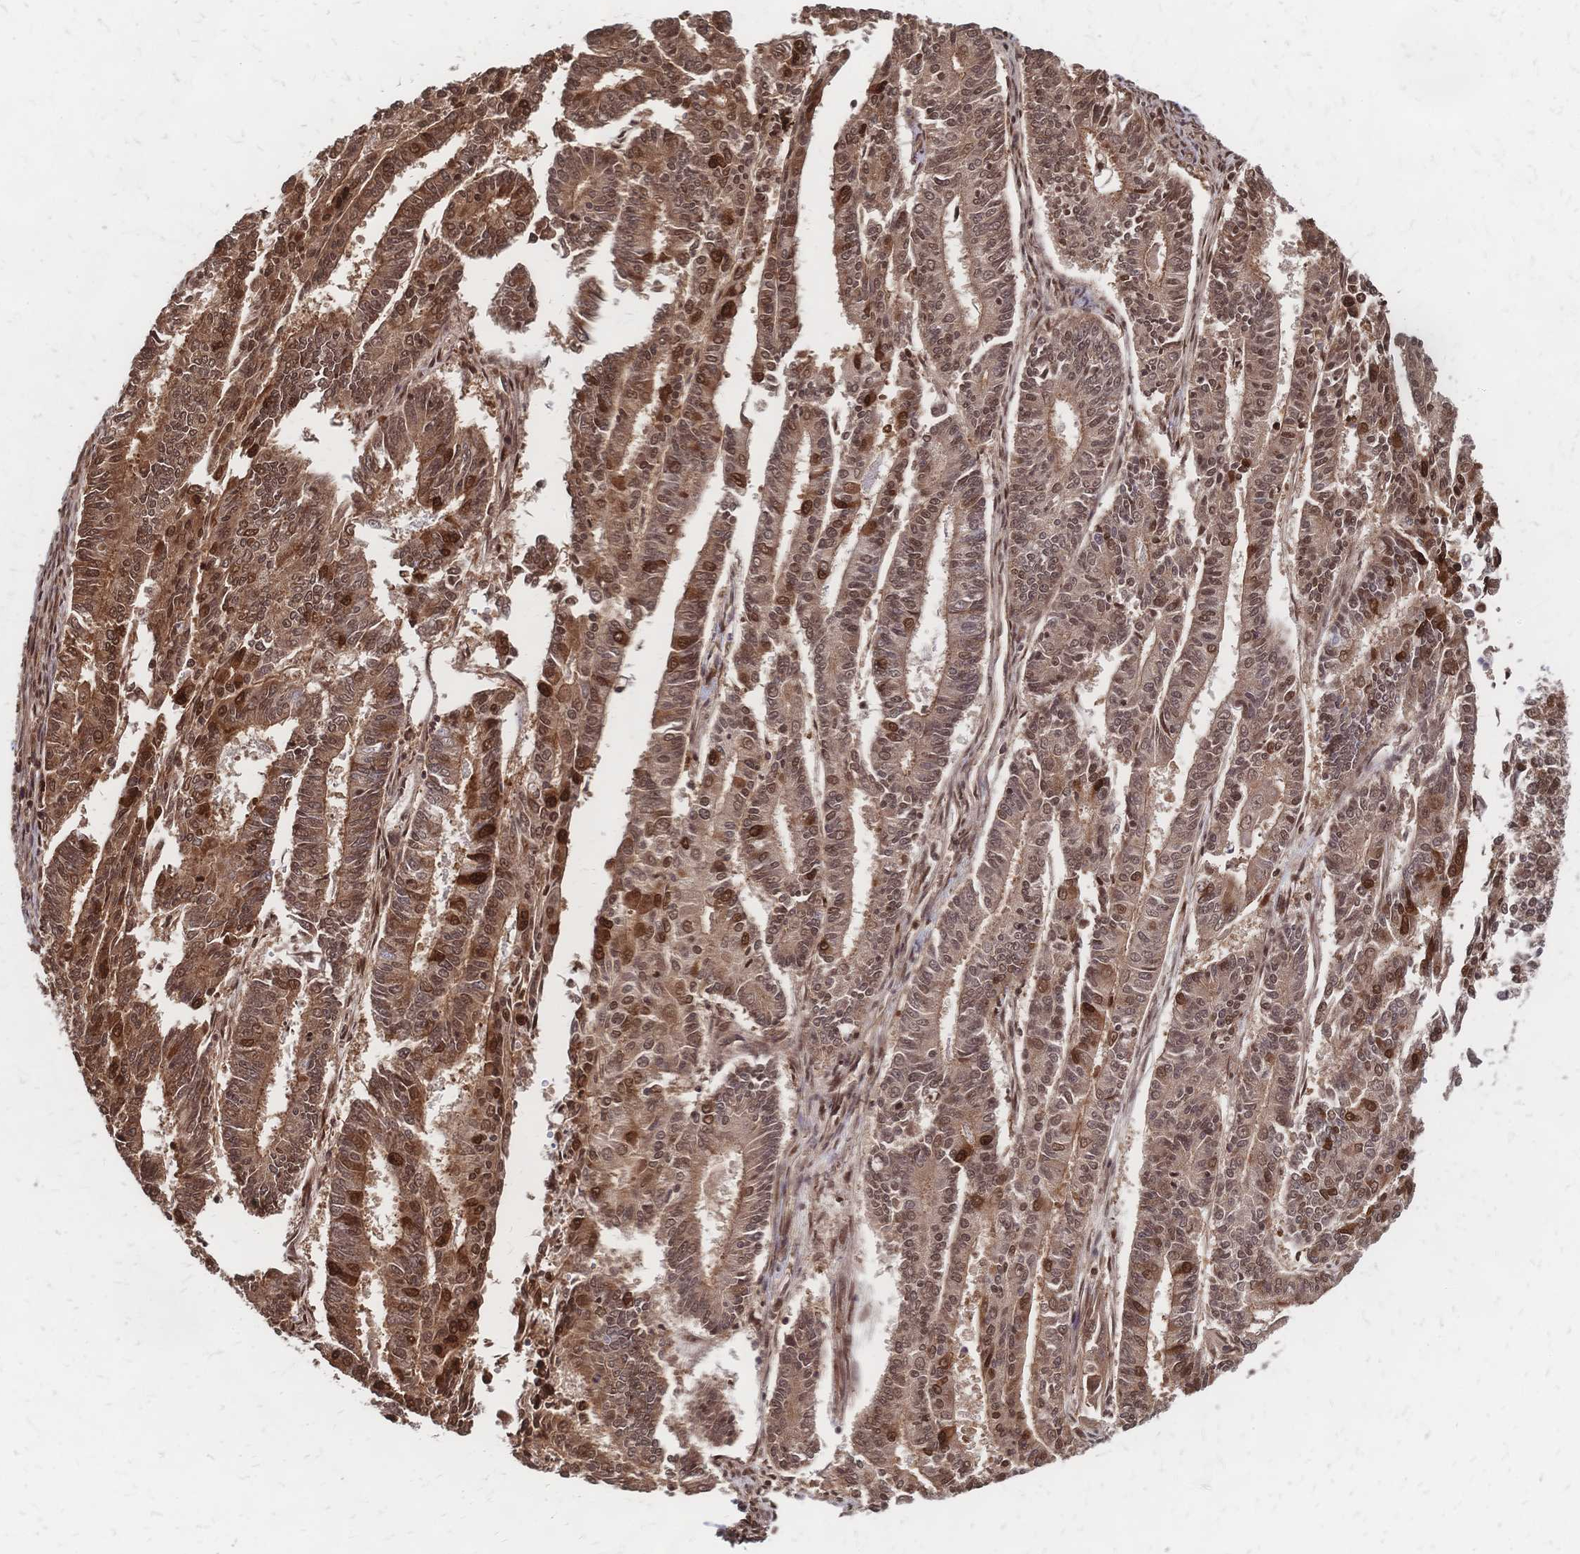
{"staining": {"intensity": "moderate", "quantity": ">75%", "location": "cytoplasmic/membranous,nuclear"}, "tissue": "endometrial cancer", "cell_type": "Tumor cells", "image_type": "cancer", "snomed": [{"axis": "morphology", "description": "Adenocarcinoma, NOS"}, {"axis": "topography", "description": "Endometrium"}], "caption": "A photomicrograph of endometrial adenocarcinoma stained for a protein shows moderate cytoplasmic/membranous and nuclear brown staining in tumor cells. The staining was performed using DAB, with brown indicating positive protein expression. Nuclei are stained blue with hematoxylin.", "gene": "HDGF", "patient": {"sex": "female", "age": 59}}